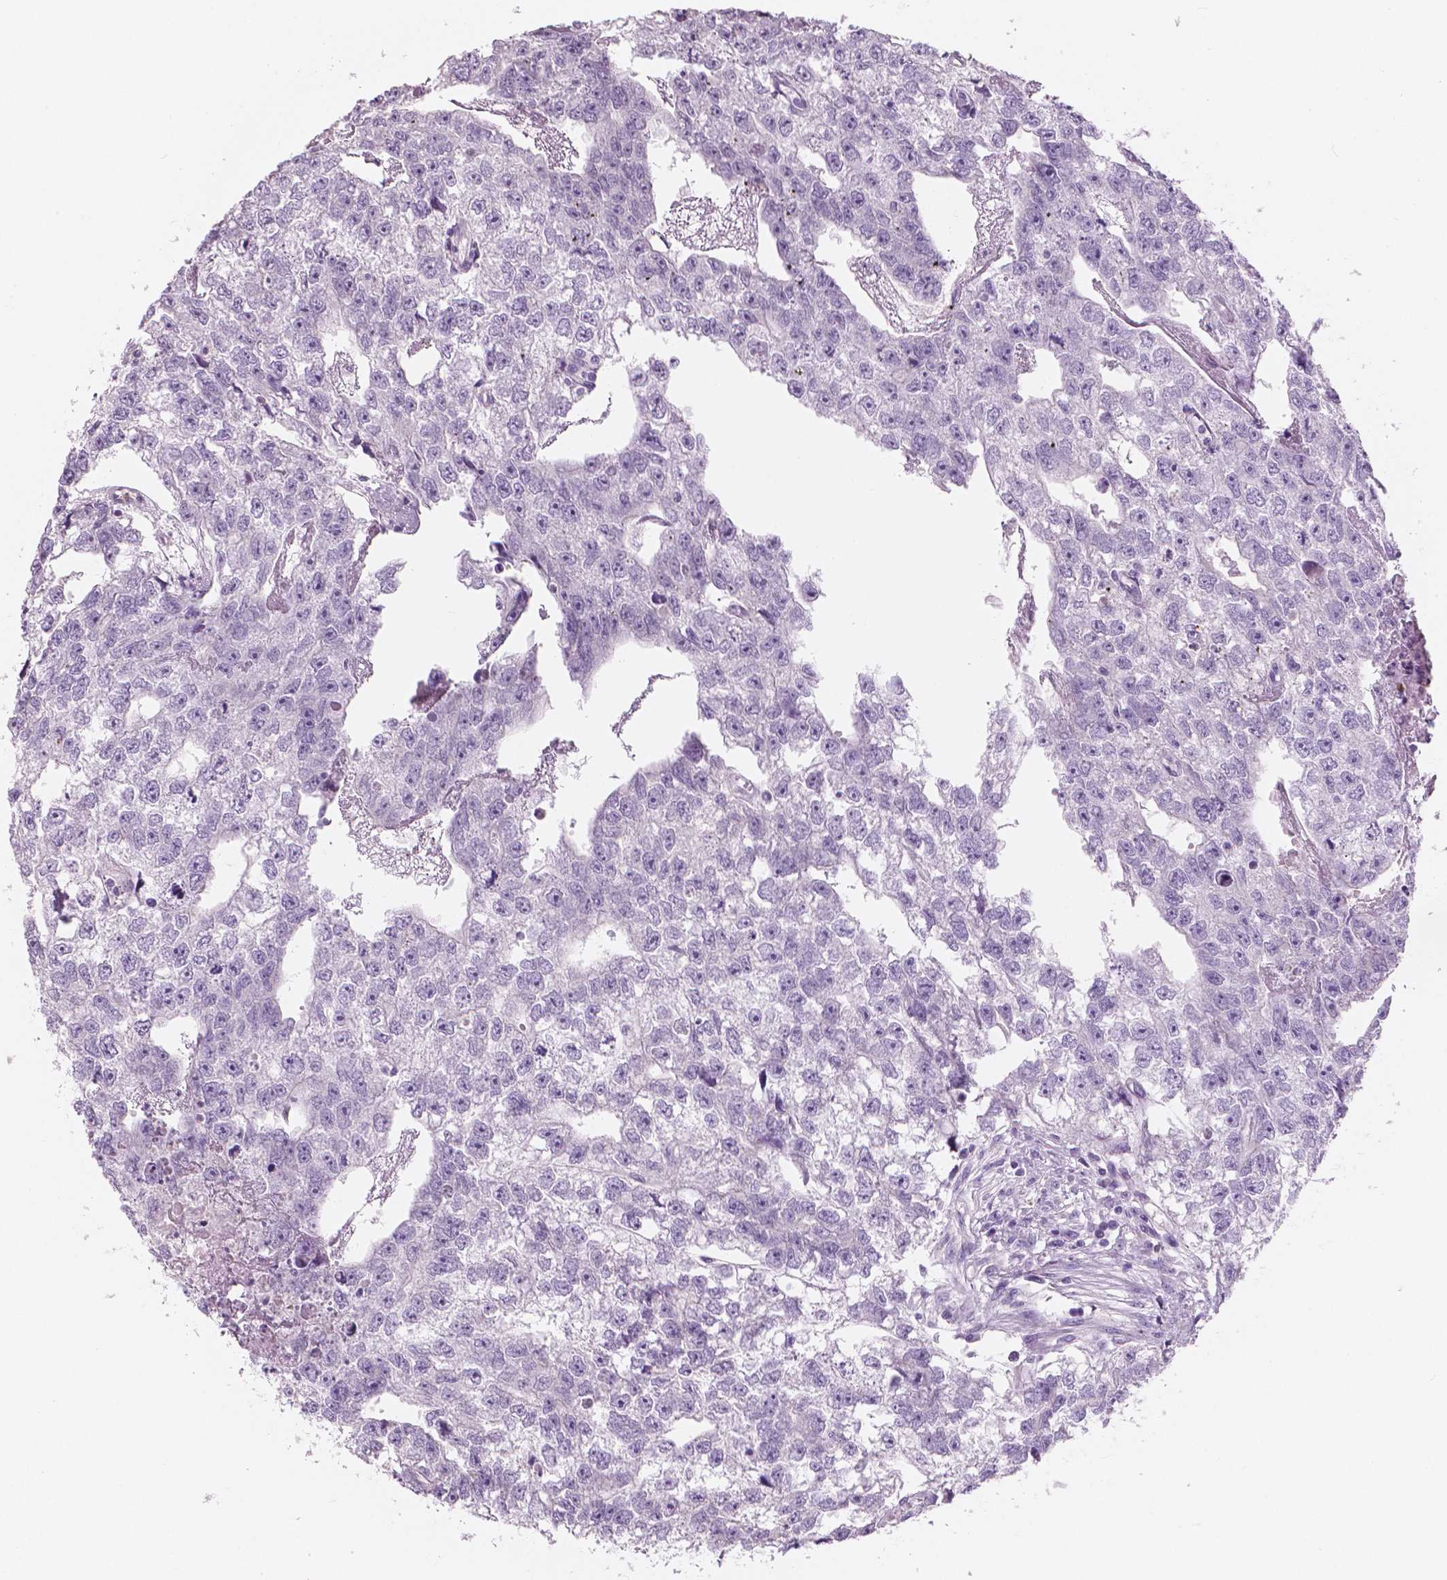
{"staining": {"intensity": "negative", "quantity": "none", "location": "none"}, "tissue": "testis cancer", "cell_type": "Tumor cells", "image_type": "cancer", "snomed": [{"axis": "morphology", "description": "Carcinoma, Embryonal, NOS"}, {"axis": "morphology", "description": "Teratoma, malignant, NOS"}, {"axis": "topography", "description": "Testis"}], "caption": "An IHC image of testis cancer is shown. There is no staining in tumor cells of testis cancer. (DAB (3,3'-diaminobenzidine) immunohistochemistry (IHC) with hematoxylin counter stain).", "gene": "CXCR2", "patient": {"sex": "male", "age": 44}}